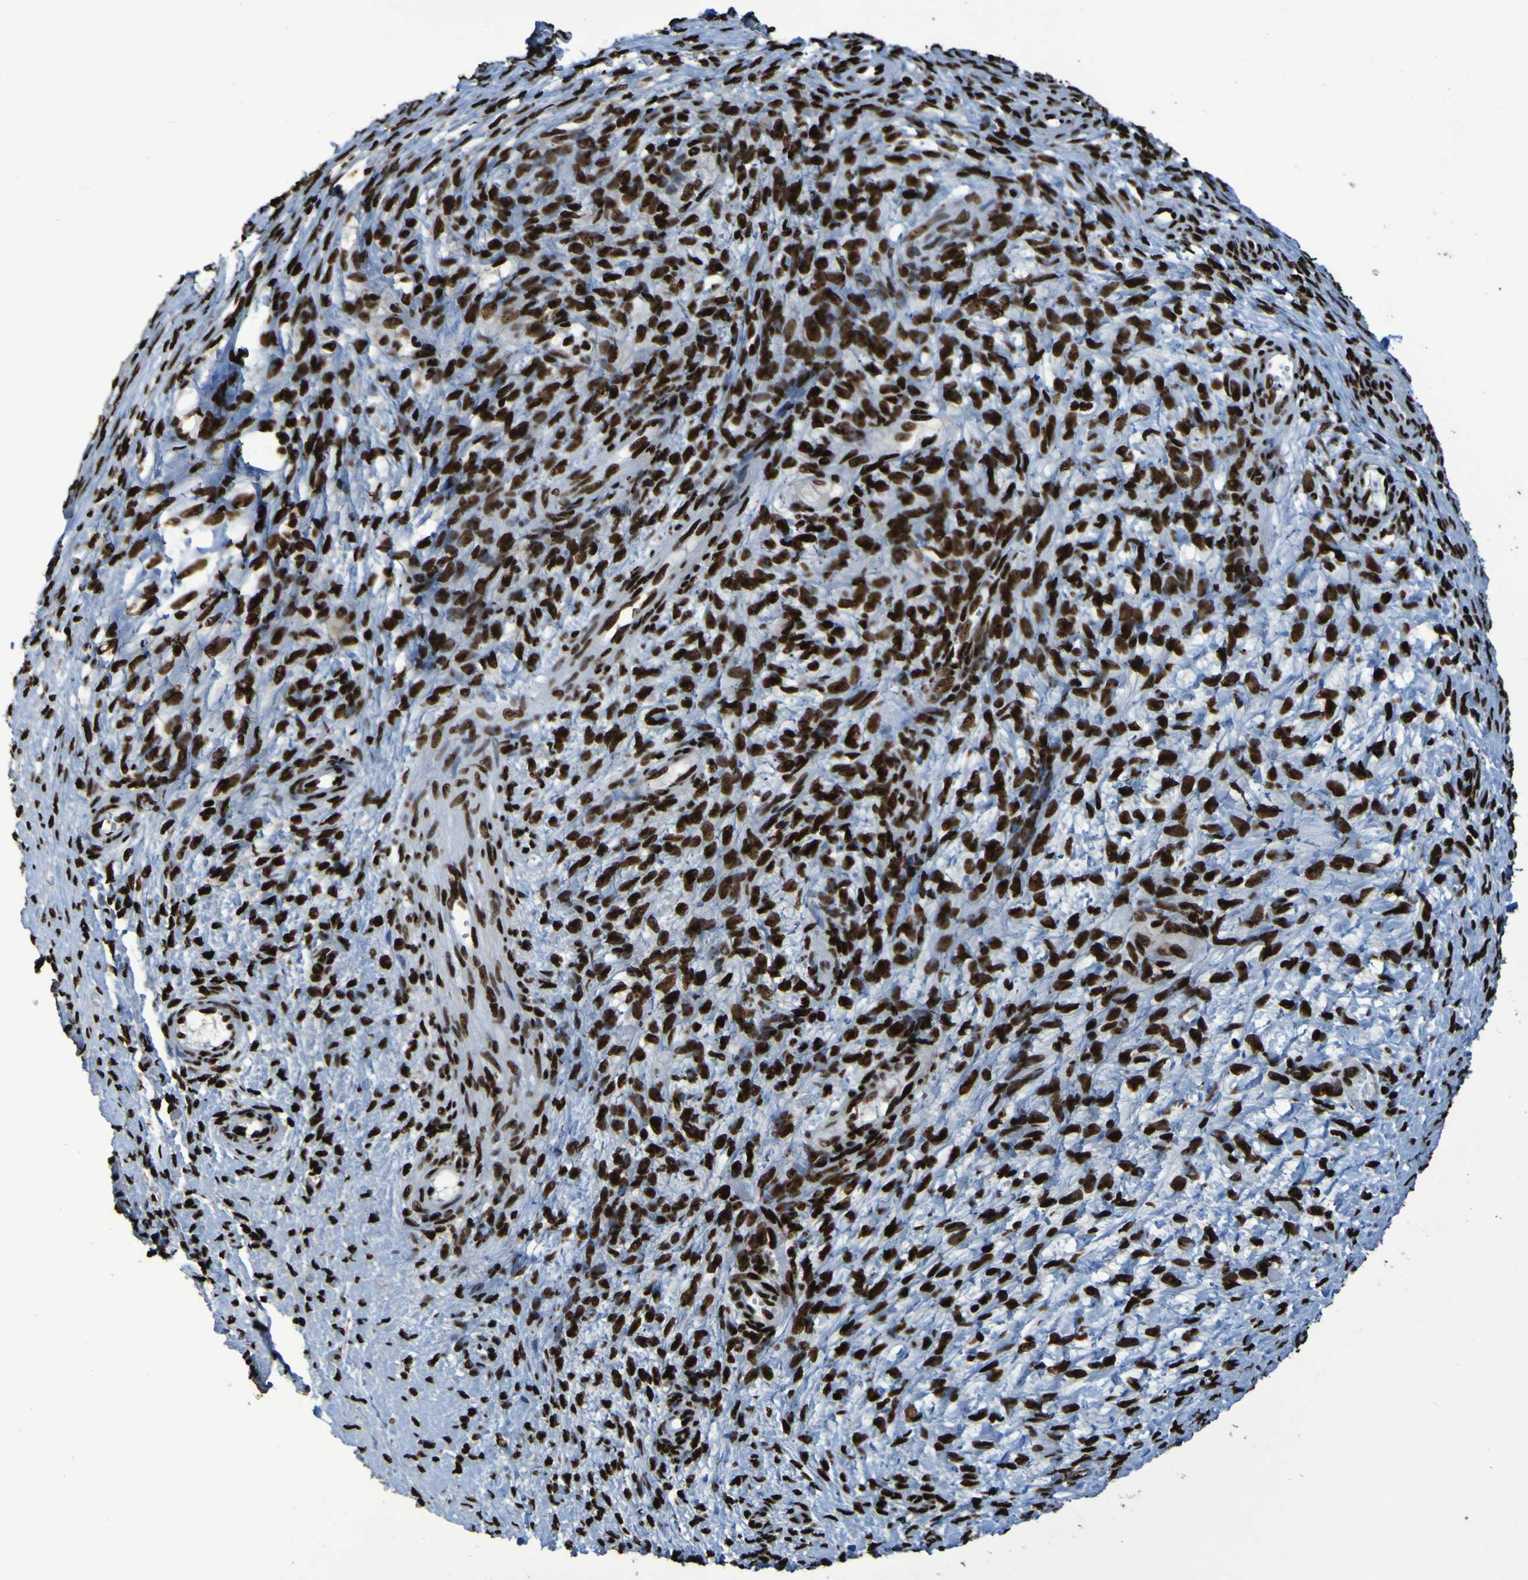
{"staining": {"intensity": "strong", "quantity": ">75%", "location": "nuclear"}, "tissue": "ovarian cancer", "cell_type": "Tumor cells", "image_type": "cancer", "snomed": [{"axis": "morphology", "description": "Cystadenocarcinoma, mucinous, NOS"}, {"axis": "topography", "description": "Ovary"}], "caption": "High-magnification brightfield microscopy of ovarian cancer (mucinous cystadenocarcinoma) stained with DAB (3,3'-diaminobenzidine) (brown) and counterstained with hematoxylin (blue). tumor cells exhibit strong nuclear expression is present in about>75% of cells.", "gene": "NPM1", "patient": {"sex": "female", "age": 80}}